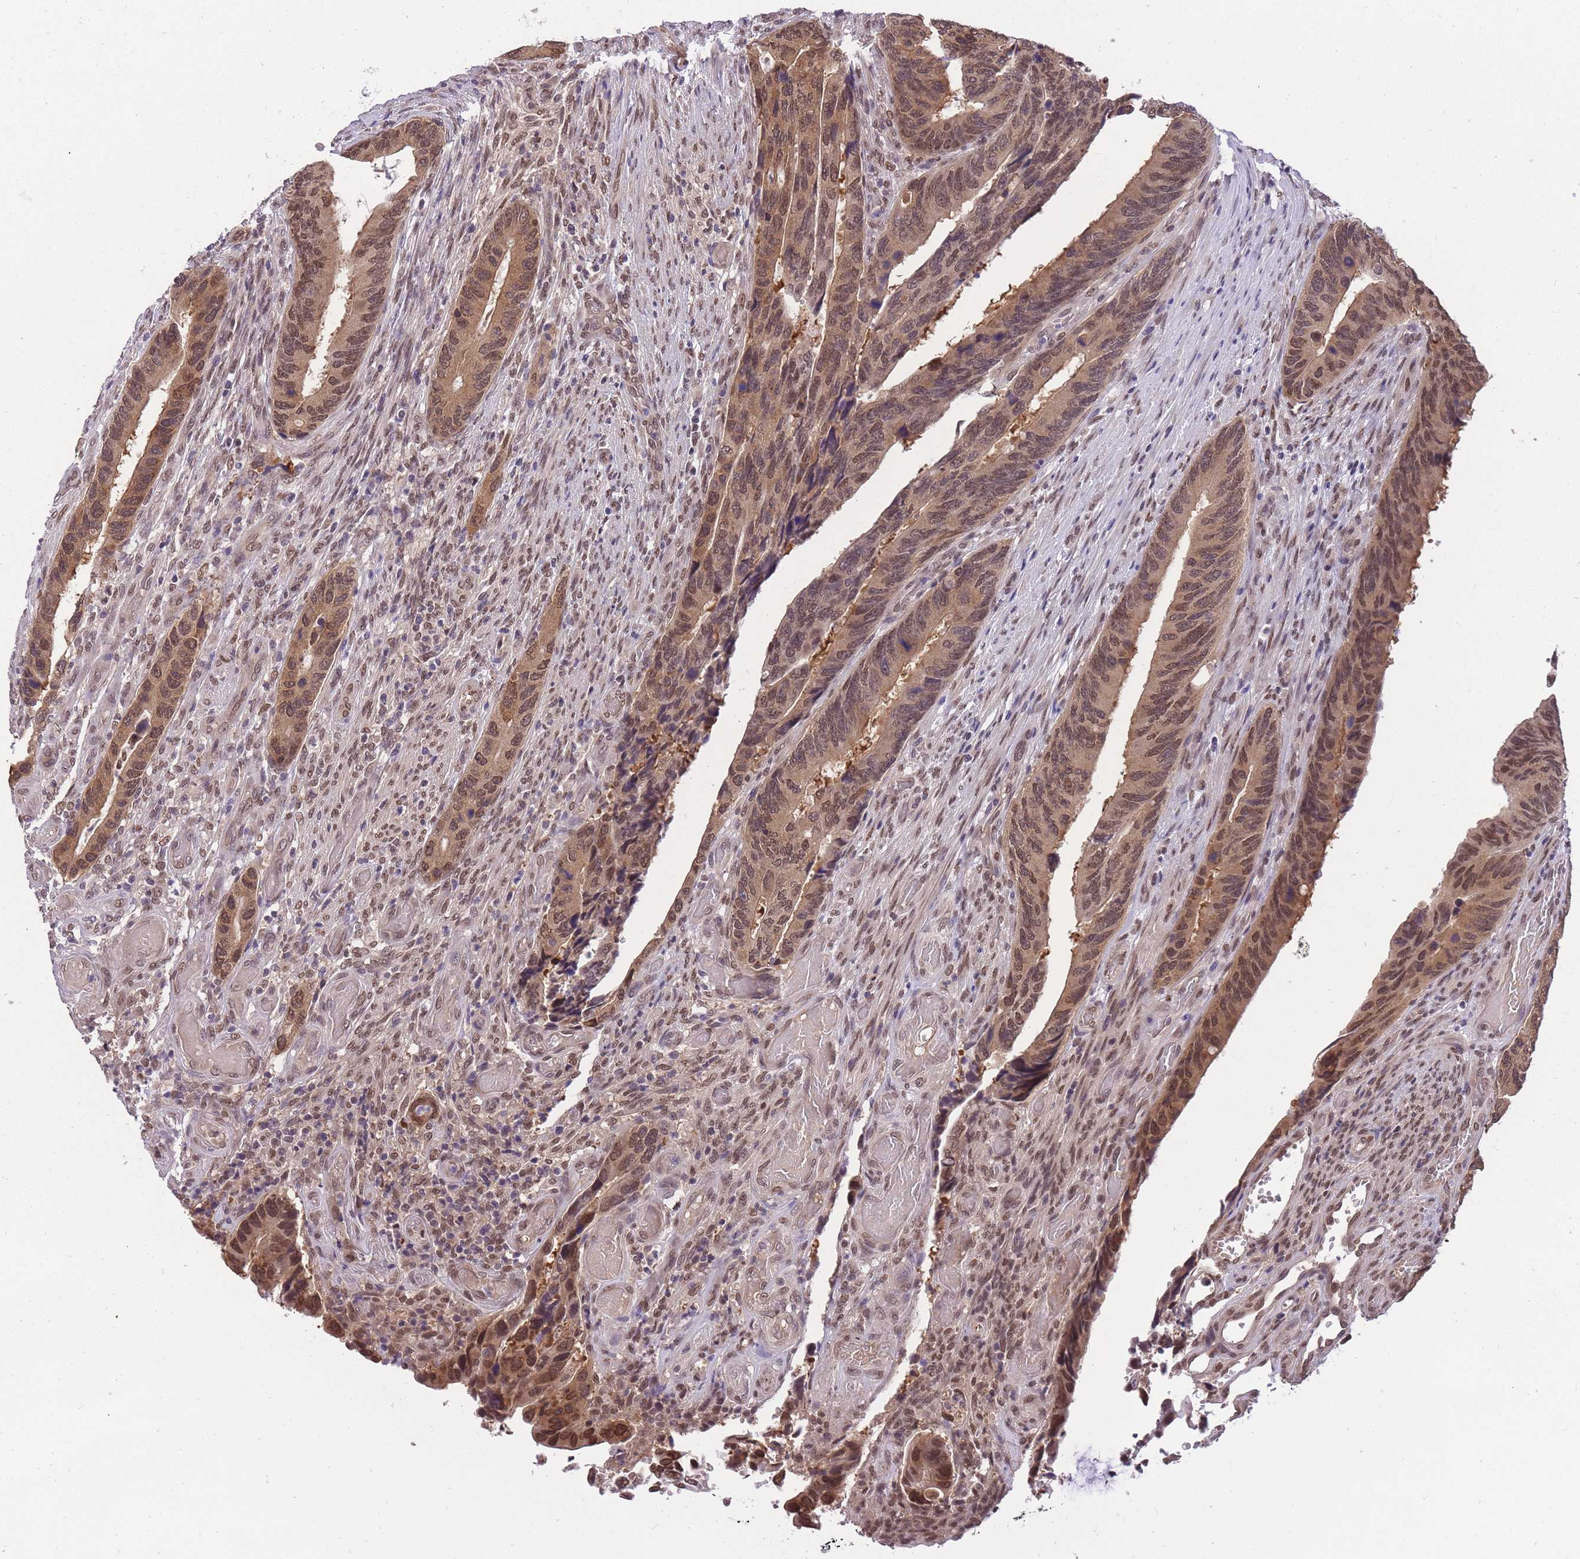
{"staining": {"intensity": "moderate", "quantity": ">75%", "location": "cytoplasmic/membranous,nuclear"}, "tissue": "colorectal cancer", "cell_type": "Tumor cells", "image_type": "cancer", "snomed": [{"axis": "morphology", "description": "Adenocarcinoma, NOS"}, {"axis": "topography", "description": "Colon"}], "caption": "Immunohistochemistry (IHC) photomicrograph of colorectal cancer (adenocarcinoma) stained for a protein (brown), which displays medium levels of moderate cytoplasmic/membranous and nuclear staining in about >75% of tumor cells.", "gene": "CDIP1", "patient": {"sex": "male", "age": 87}}